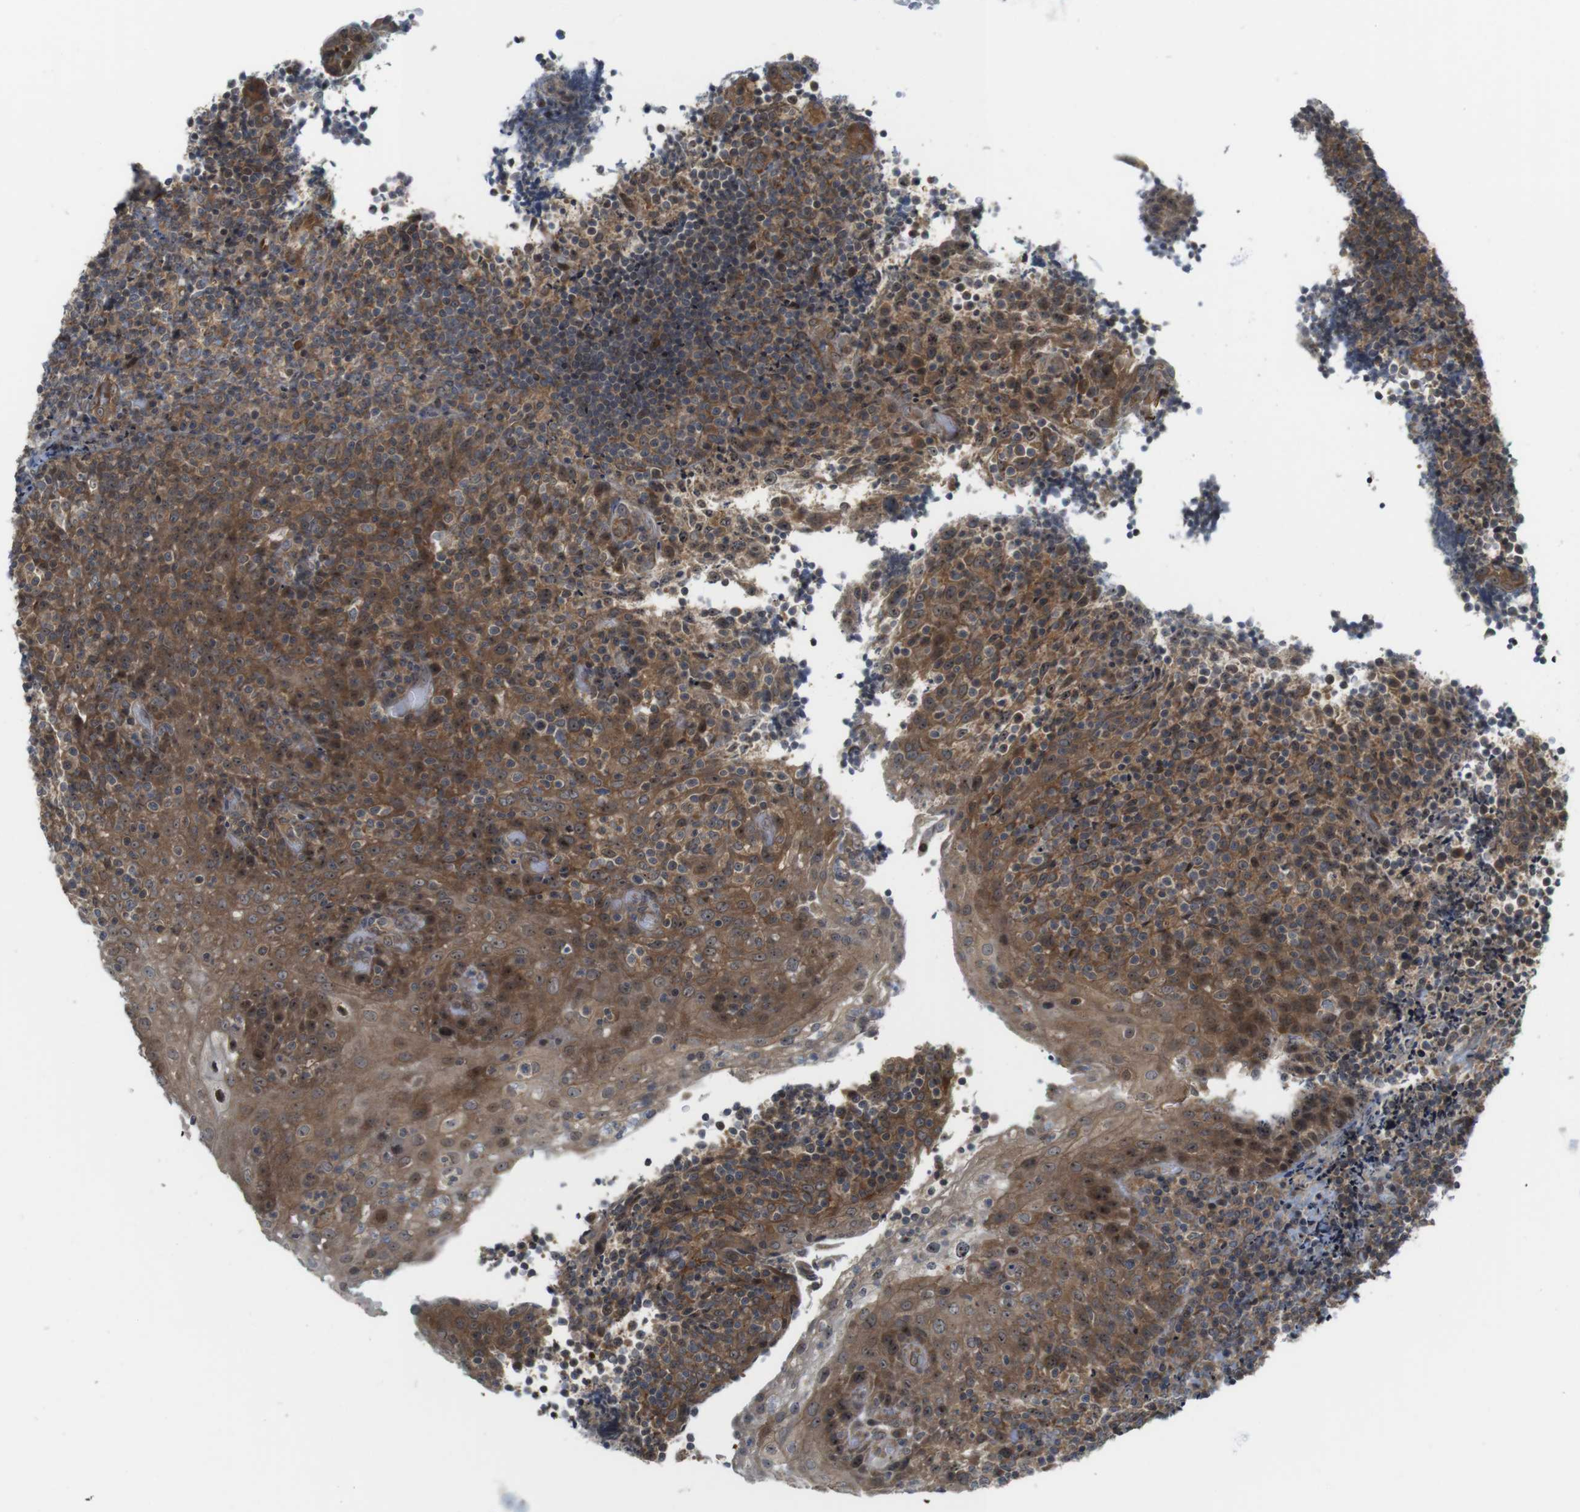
{"staining": {"intensity": "moderate", "quantity": ">75%", "location": "cytoplasmic/membranous,nuclear"}, "tissue": "lymphoma", "cell_type": "Tumor cells", "image_type": "cancer", "snomed": [{"axis": "morphology", "description": "Malignant lymphoma, non-Hodgkin's type, High grade"}, {"axis": "topography", "description": "Tonsil"}], "caption": "A brown stain labels moderate cytoplasmic/membranous and nuclear positivity of a protein in high-grade malignant lymphoma, non-Hodgkin's type tumor cells. (Stains: DAB in brown, nuclei in blue, Microscopy: brightfield microscopy at high magnification).", "gene": "CC2D1A", "patient": {"sex": "female", "age": 36}}